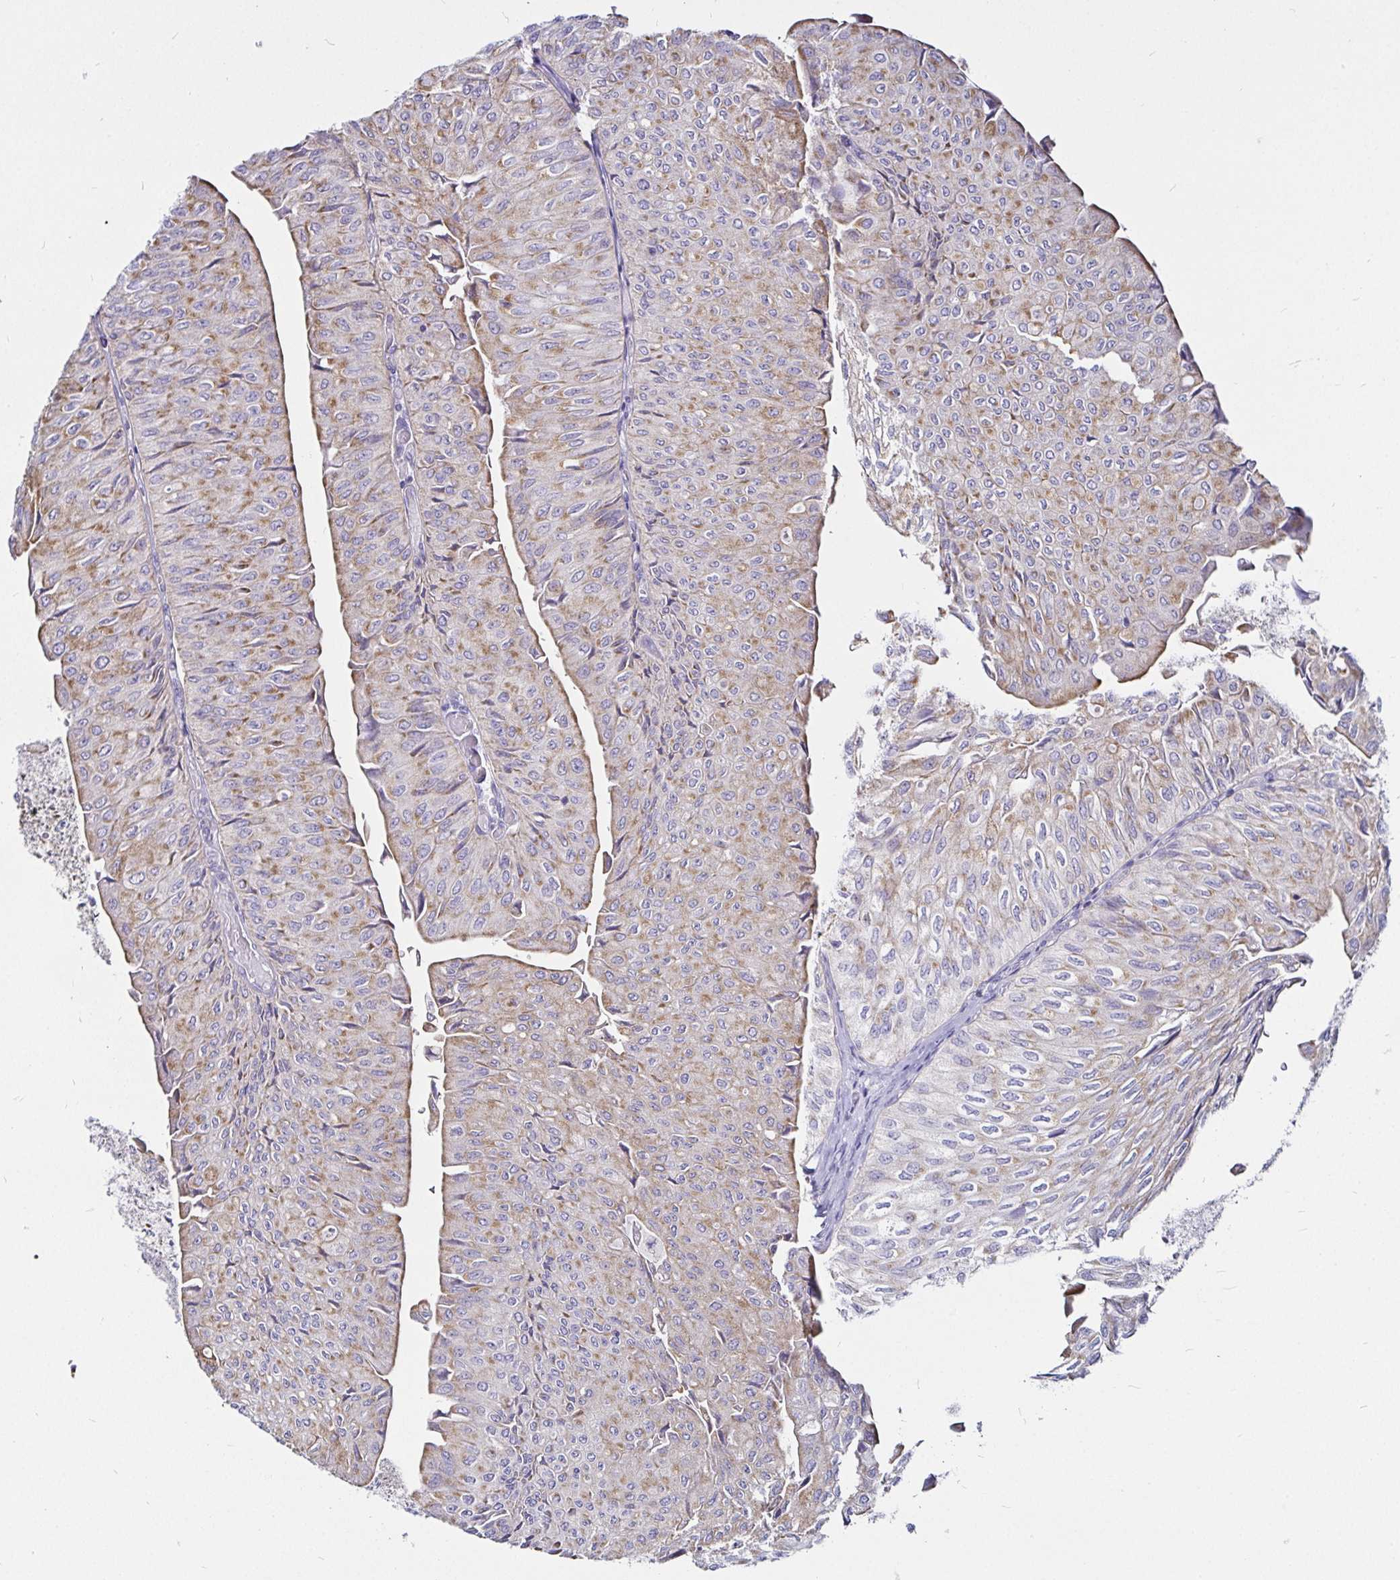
{"staining": {"intensity": "weak", "quantity": "25%-75%", "location": "cytoplasmic/membranous"}, "tissue": "urothelial cancer", "cell_type": "Tumor cells", "image_type": "cancer", "snomed": [{"axis": "morphology", "description": "Urothelial carcinoma, NOS"}, {"axis": "topography", "description": "Urinary bladder"}], "caption": "Immunohistochemical staining of transitional cell carcinoma reveals low levels of weak cytoplasmic/membranous expression in approximately 25%-75% of tumor cells. (DAB (3,3'-diaminobenzidine) = brown stain, brightfield microscopy at high magnification).", "gene": "PGAM2", "patient": {"sex": "male", "age": 62}}